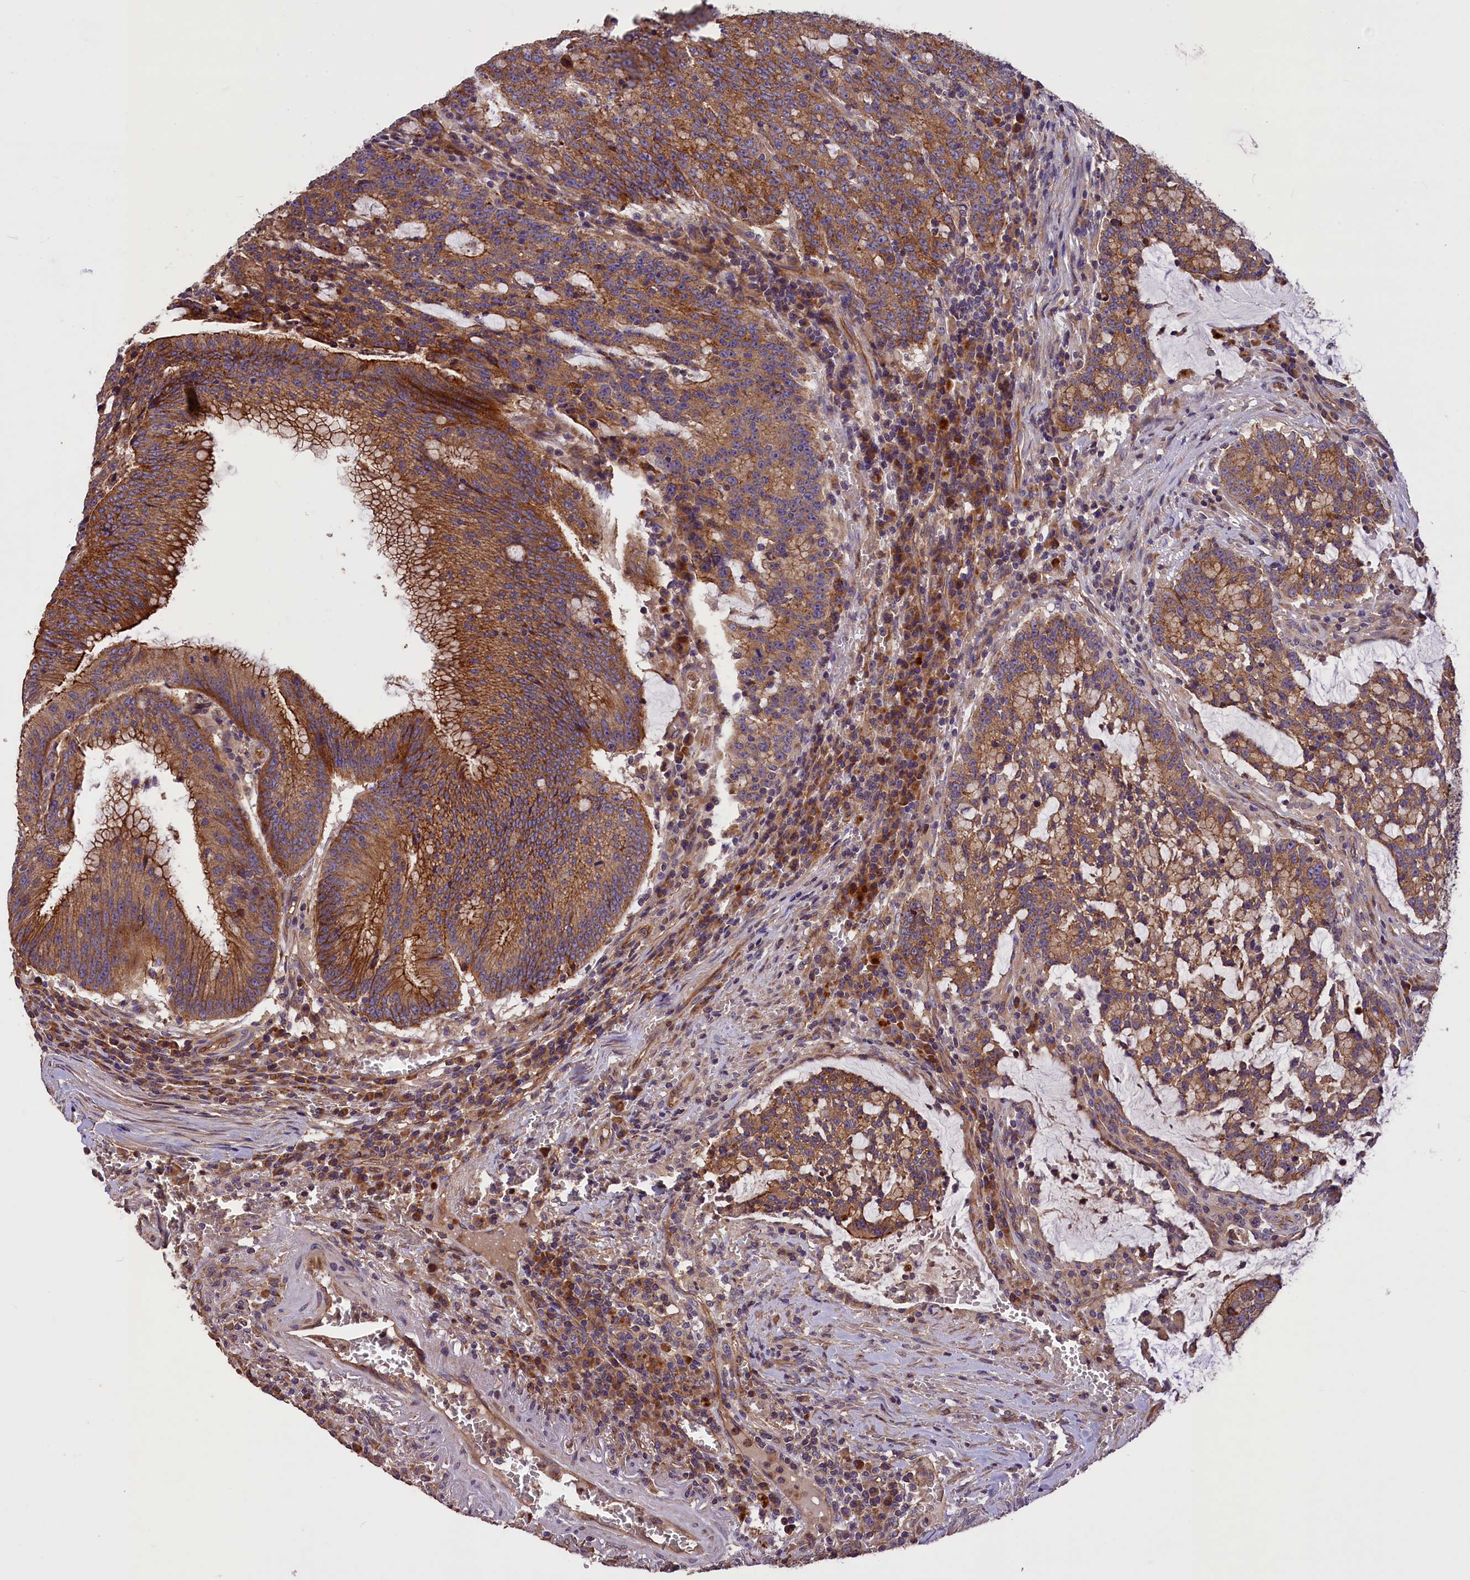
{"staining": {"intensity": "moderate", "quantity": ">75%", "location": "cytoplasmic/membranous"}, "tissue": "colorectal cancer", "cell_type": "Tumor cells", "image_type": "cancer", "snomed": [{"axis": "morphology", "description": "Adenocarcinoma, NOS"}, {"axis": "topography", "description": "Rectum"}], "caption": "Protein analysis of colorectal cancer tissue demonstrates moderate cytoplasmic/membranous positivity in about >75% of tumor cells.", "gene": "ERMARD", "patient": {"sex": "female", "age": 77}}